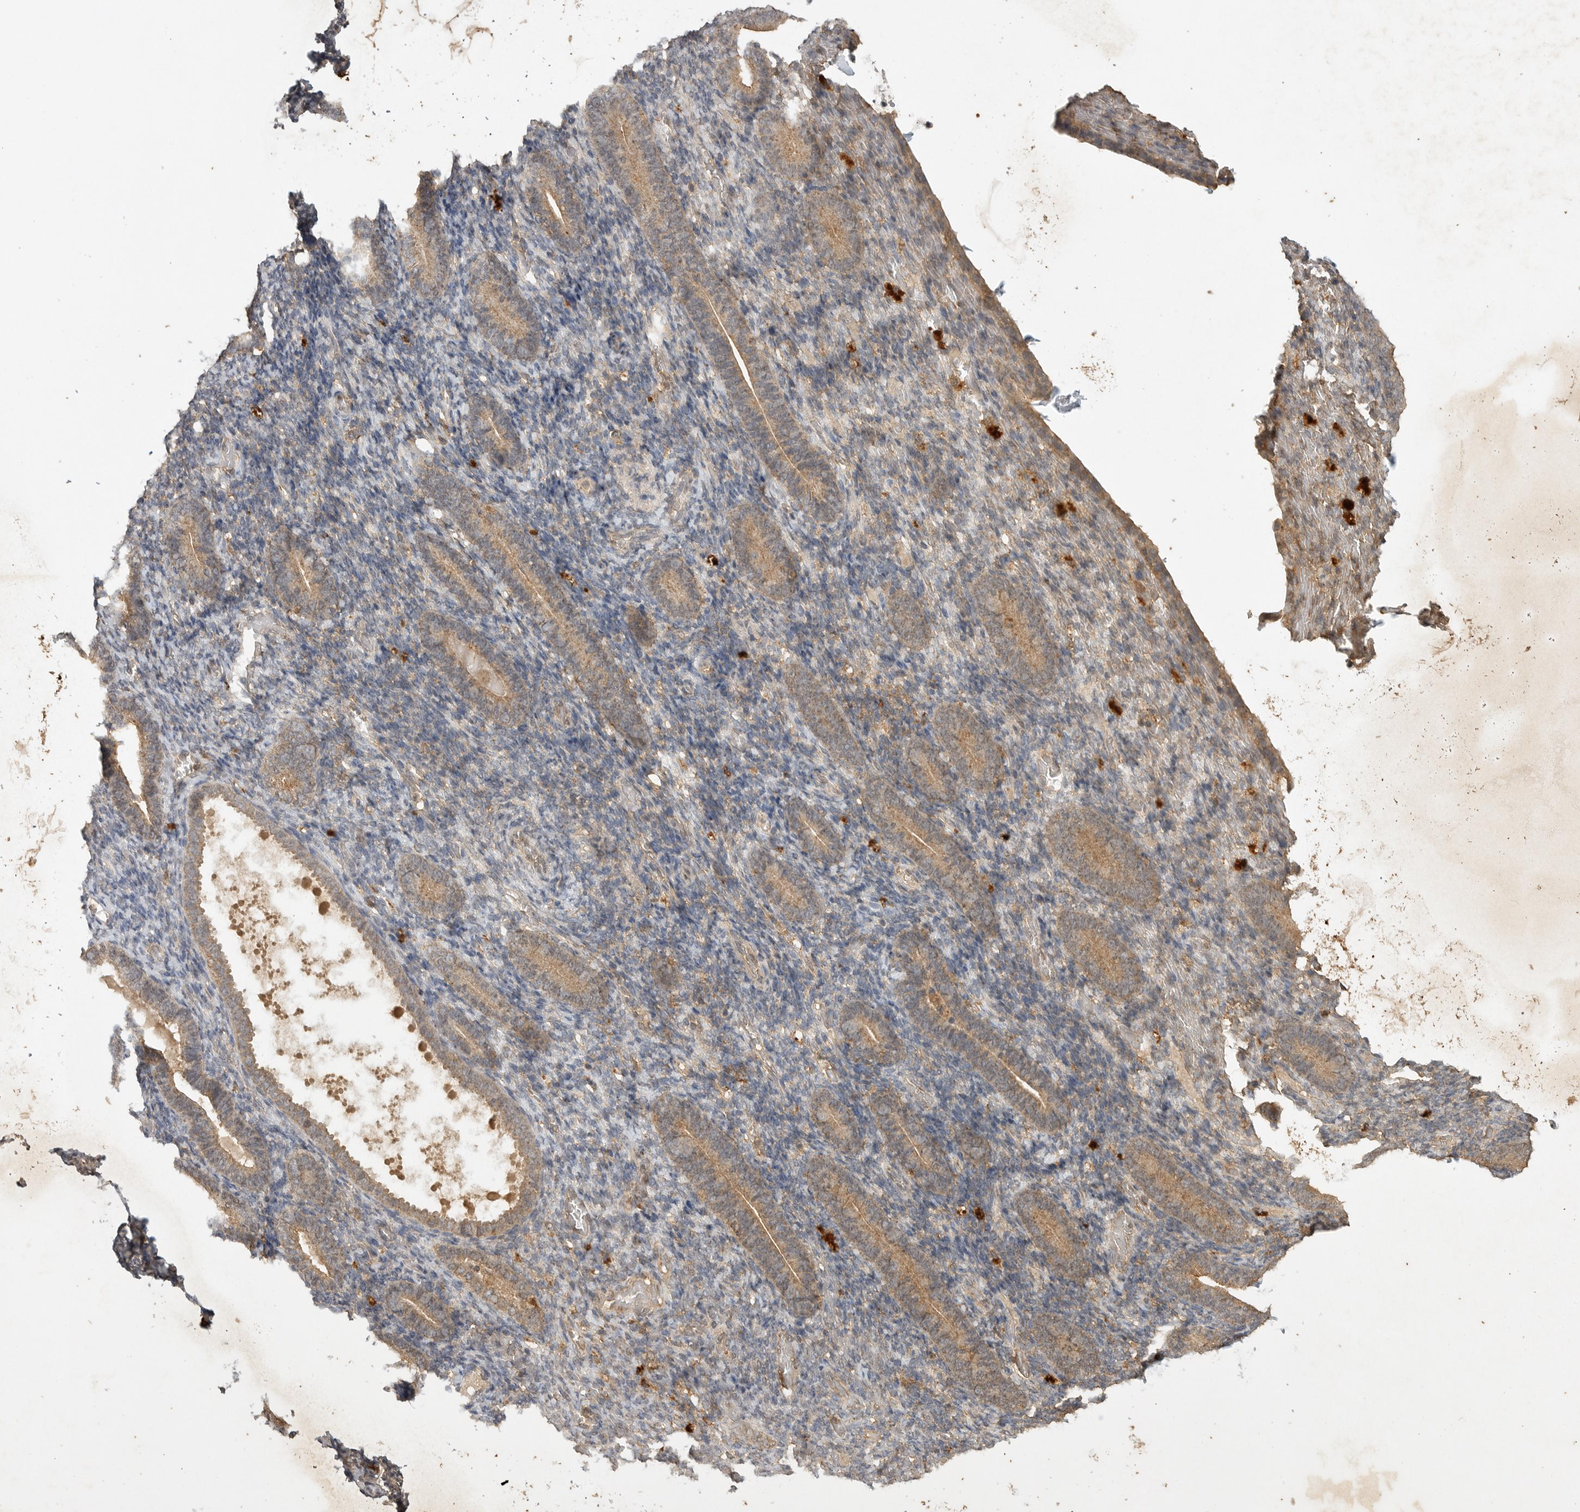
{"staining": {"intensity": "weak", "quantity": ">75%", "location": "cytoplasmic/membranous"}, "tissue": "endometrium", "cell_type": "Cells in endometrial stroma", "image_type": "normal", "snomed": [{"axis": "morphology", "description": "Normal tissue, NOS"}, {"axis": "topography", "description": "Endometrium"}], "caption": "This photomicrograph demonstrates IHC staining of unremarkable human endometrium, with low weak cytoplasmic/membranous positivity in about >75% of cells in endometrial stroma.", "gene": "ICOSLG", "patient": {"sex": "female", "age": 51}}